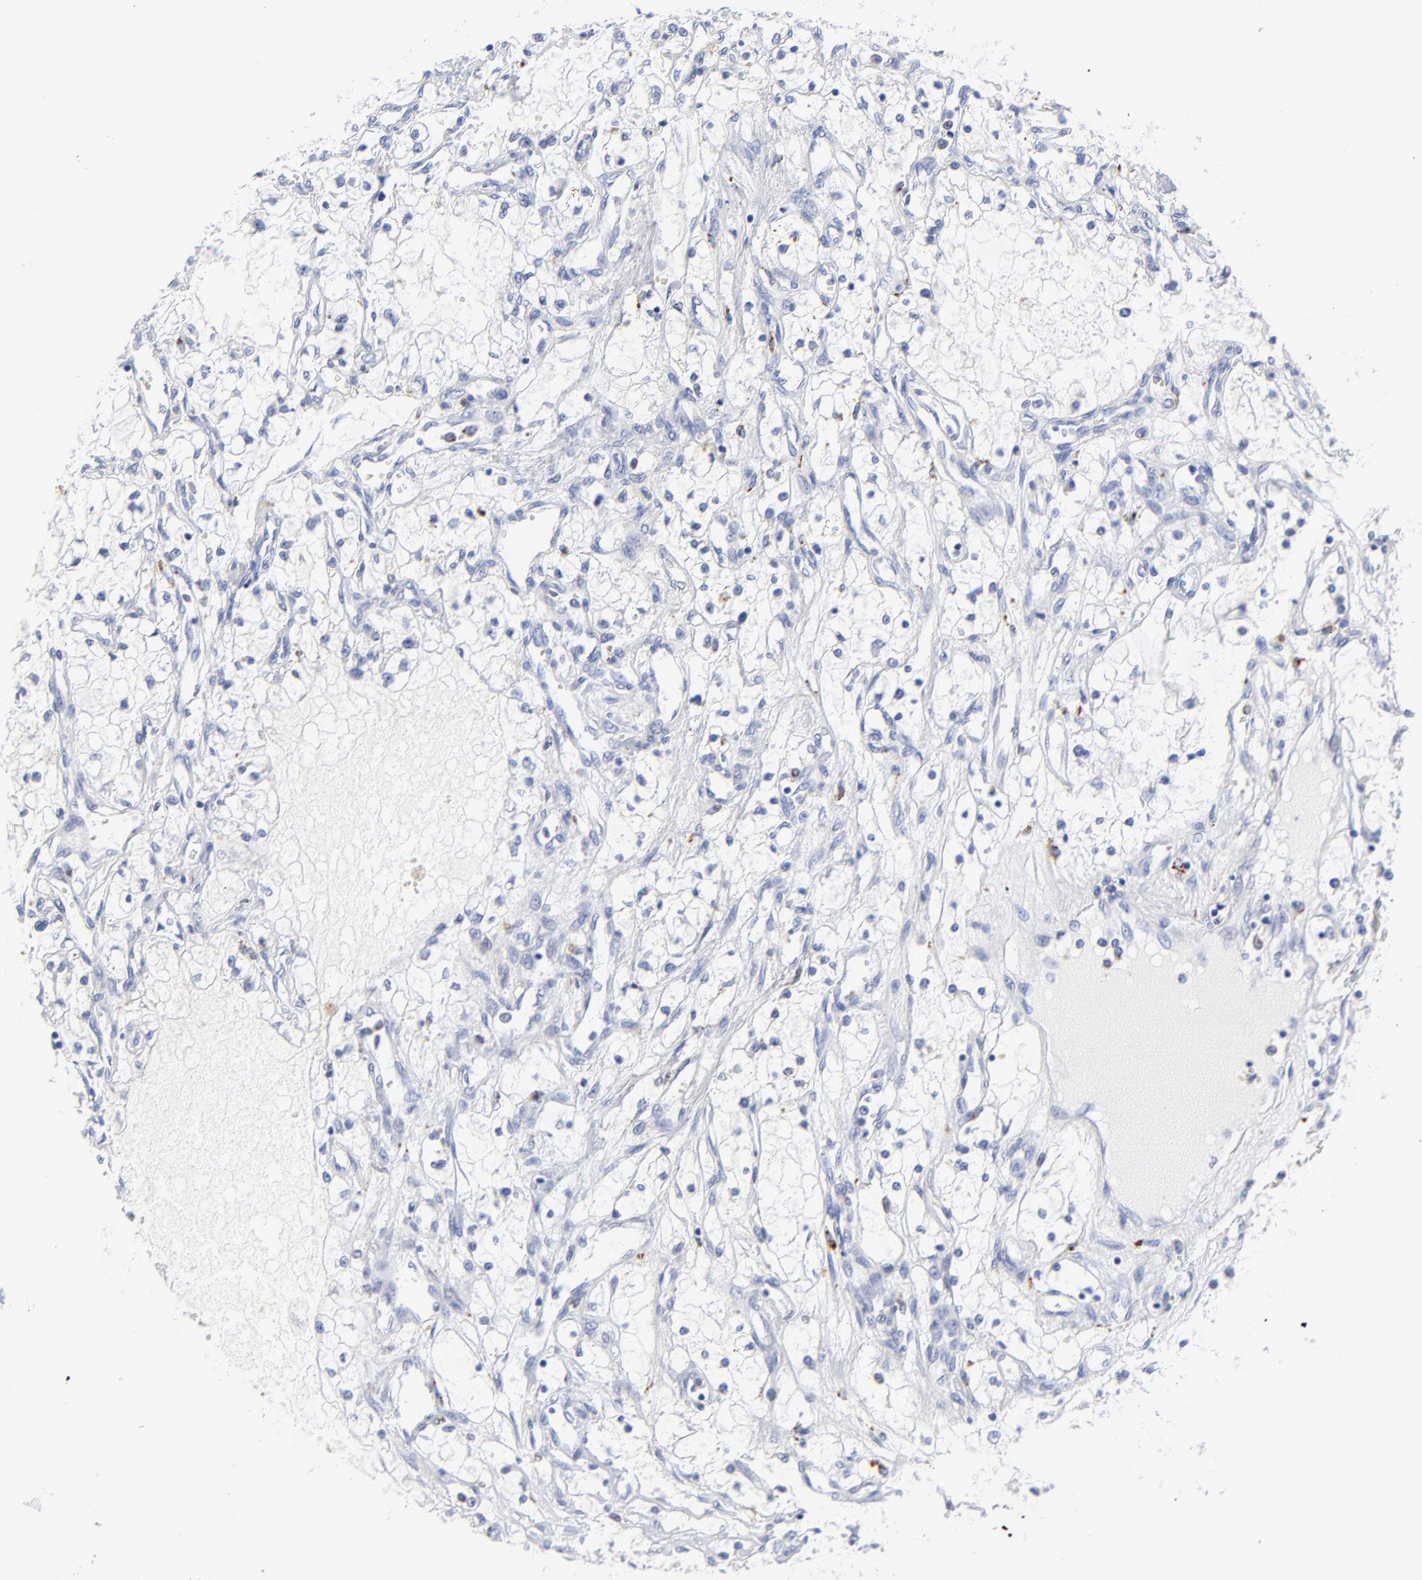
{"staining": {"intensity": "negative", "quantity": "none", "location": "none"}, "tissue": "renal cancer", "cell_type": "Tumor cells", "image_type": "cancer", "snomed": [{"axis": "morphology", "description": "Adenocarcinoma, NOS"}, {"axis": "topography", "description": "Kidney"}], "caption": "A high-resolution micrograph shows IHC staining of adenocarcinoma (renal), which reveals no significant positivity in tumor cells. (DAB immunohistochemistry visualized using brightfield microscopy, high magnification).", "gene": "CPVL", "patient": {"sex": "male", "age": 61}}